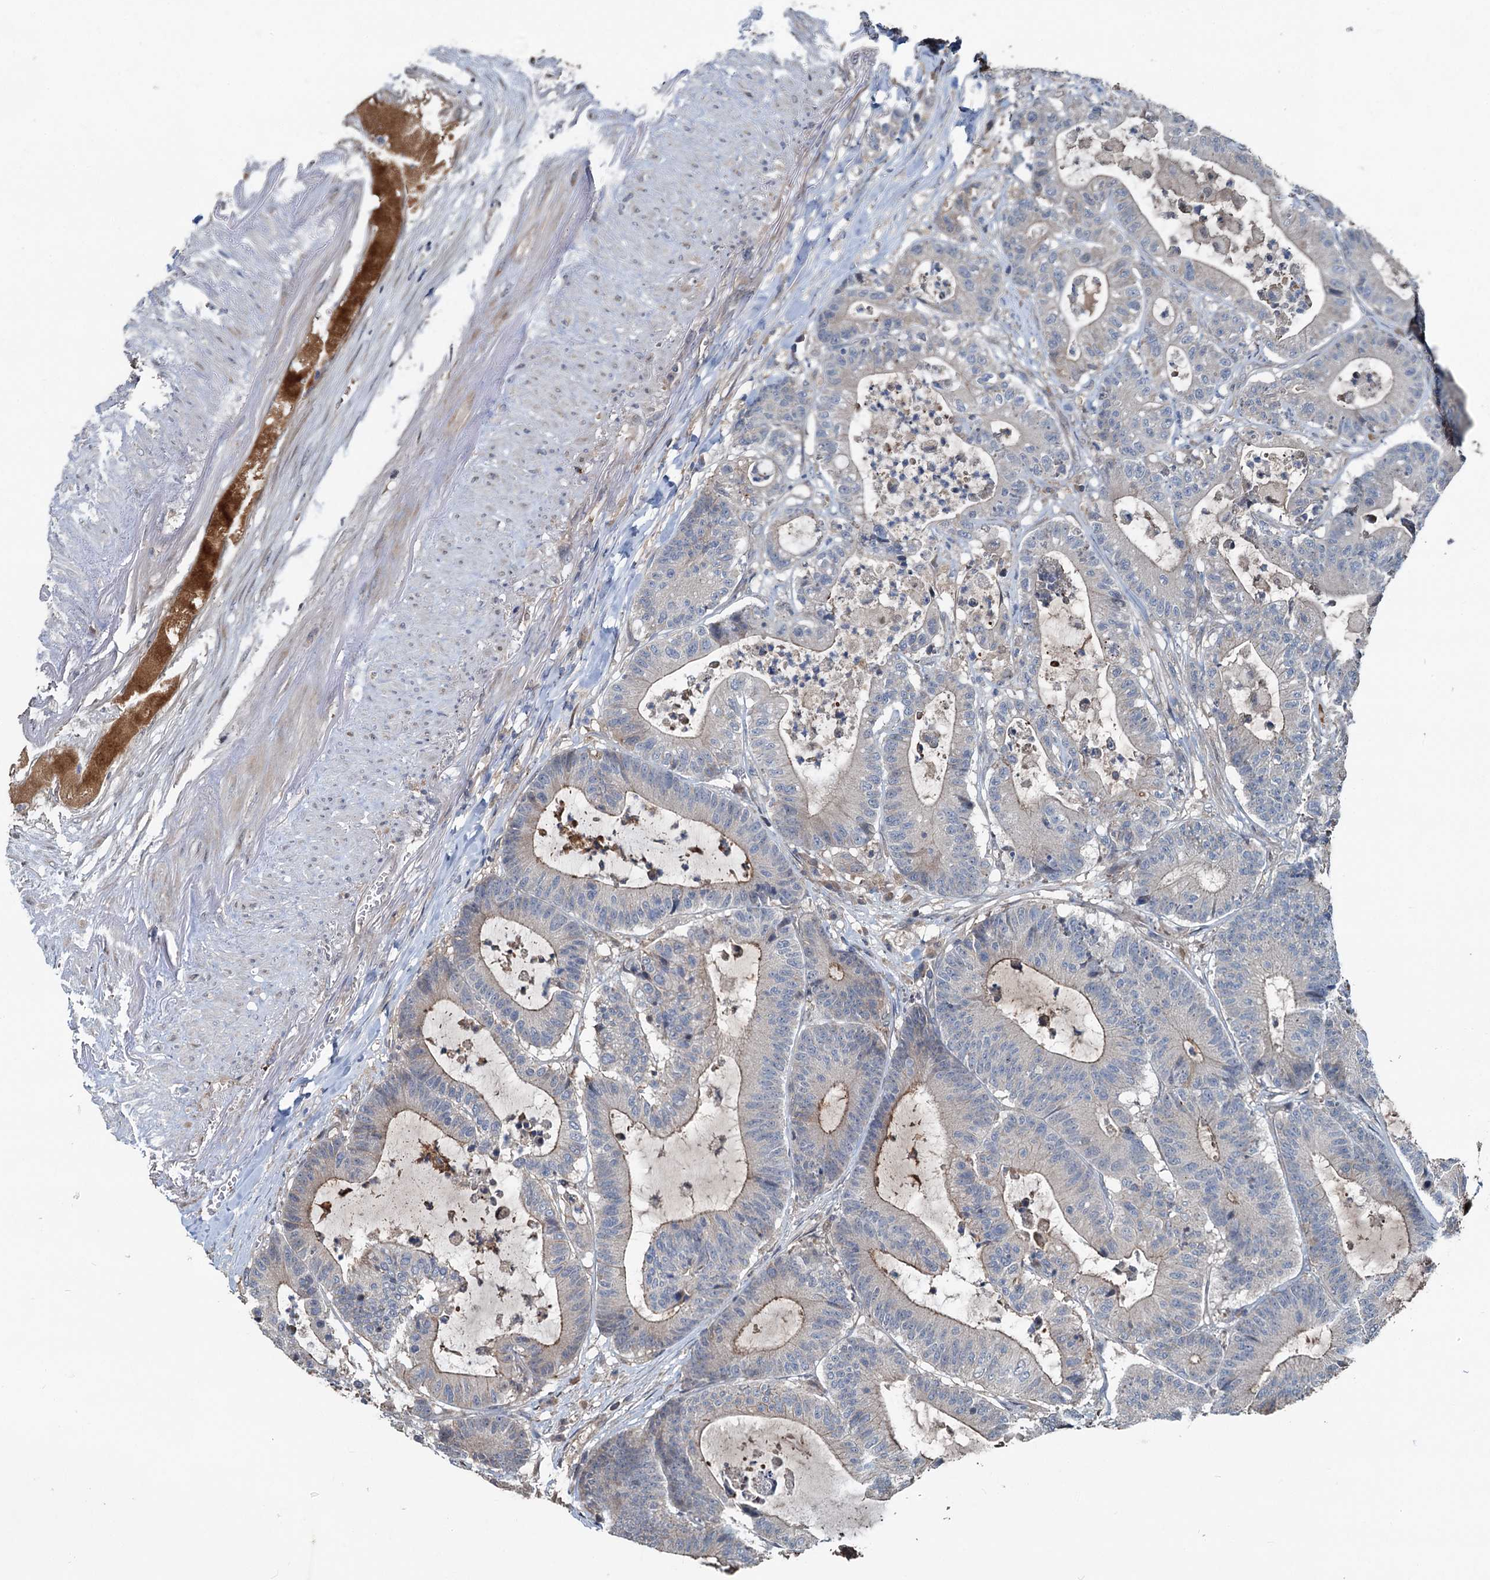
{"staining": {"intensity": "moderate", "quantity": "25%-75%", "location": "cytoplasmic/membranous"}, "tissue": "colorectal cancer", "cell_type": "Tumor cells", "image_type": "cancer", "snomed": [{"axis": "morphology", "description": "Adenocarcinoma, NOS"}, {"axis": "topography", "description": "Colon"}], "caption": "Protein expression analysis of human colorectal cancer reveals moderate cytoplasmic/membranous positivity in approximately 25%-75% of tumor cells. Ihc stains the protein of interest in brown and the nuclei are stained blue.", "gene": "TEDC1", "patient": {"sex": "female", "age": 84}}